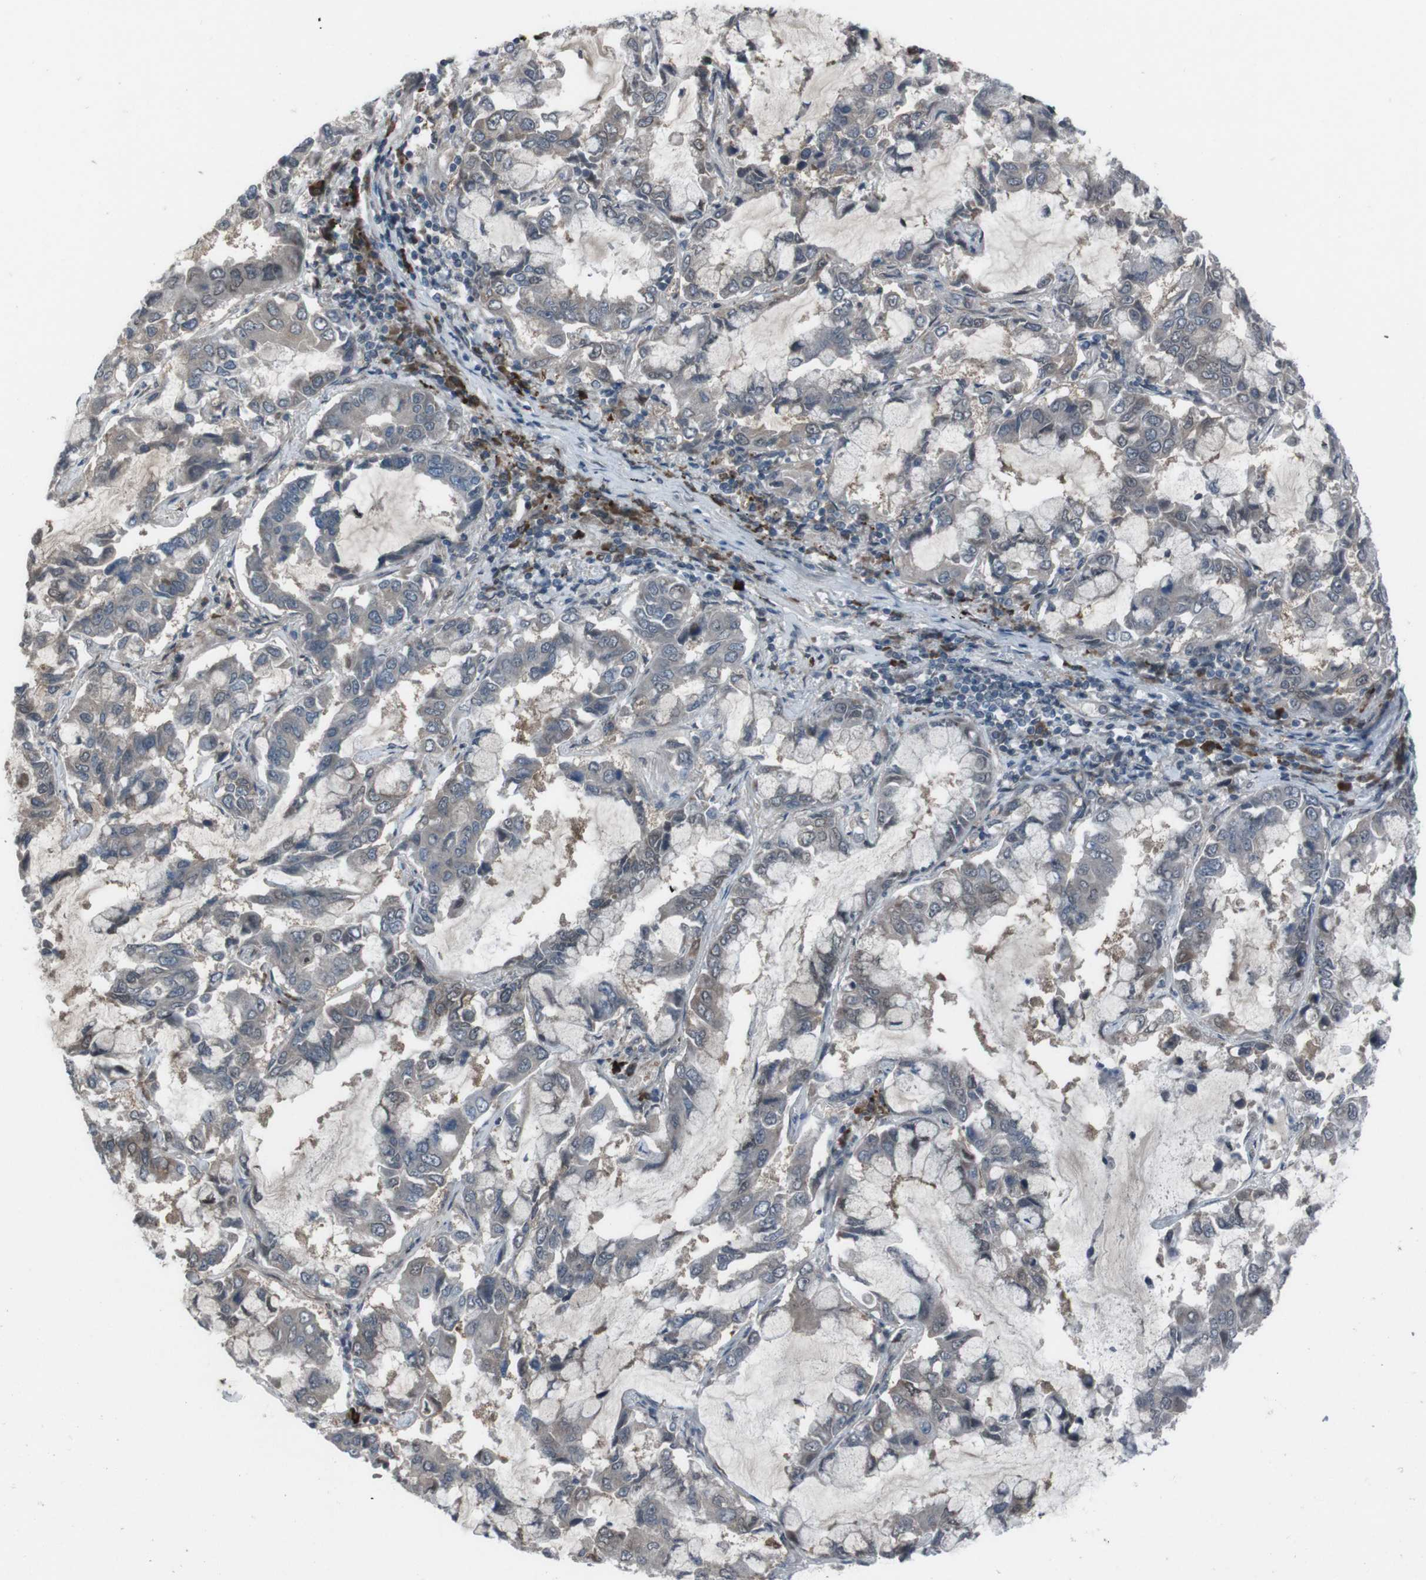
{"staining": {"intensity": "negative", "quantity": "none", "location": "none"}, "tissue": "lung cancer", "cell_type": "Tumor cells", "image_type": "cancer", "snomed": [{"axis": "morphology", "description": "Adenocarcinoma, NOS"}, {"axis": "topography", "description": "Lung"}], "caption": "Photomicrograph shows no significant protein staining in tumor cells of adenocarcinoma (lung).", "gene": "SS18L1", "patient": {"sex": "male", "age": 64}}